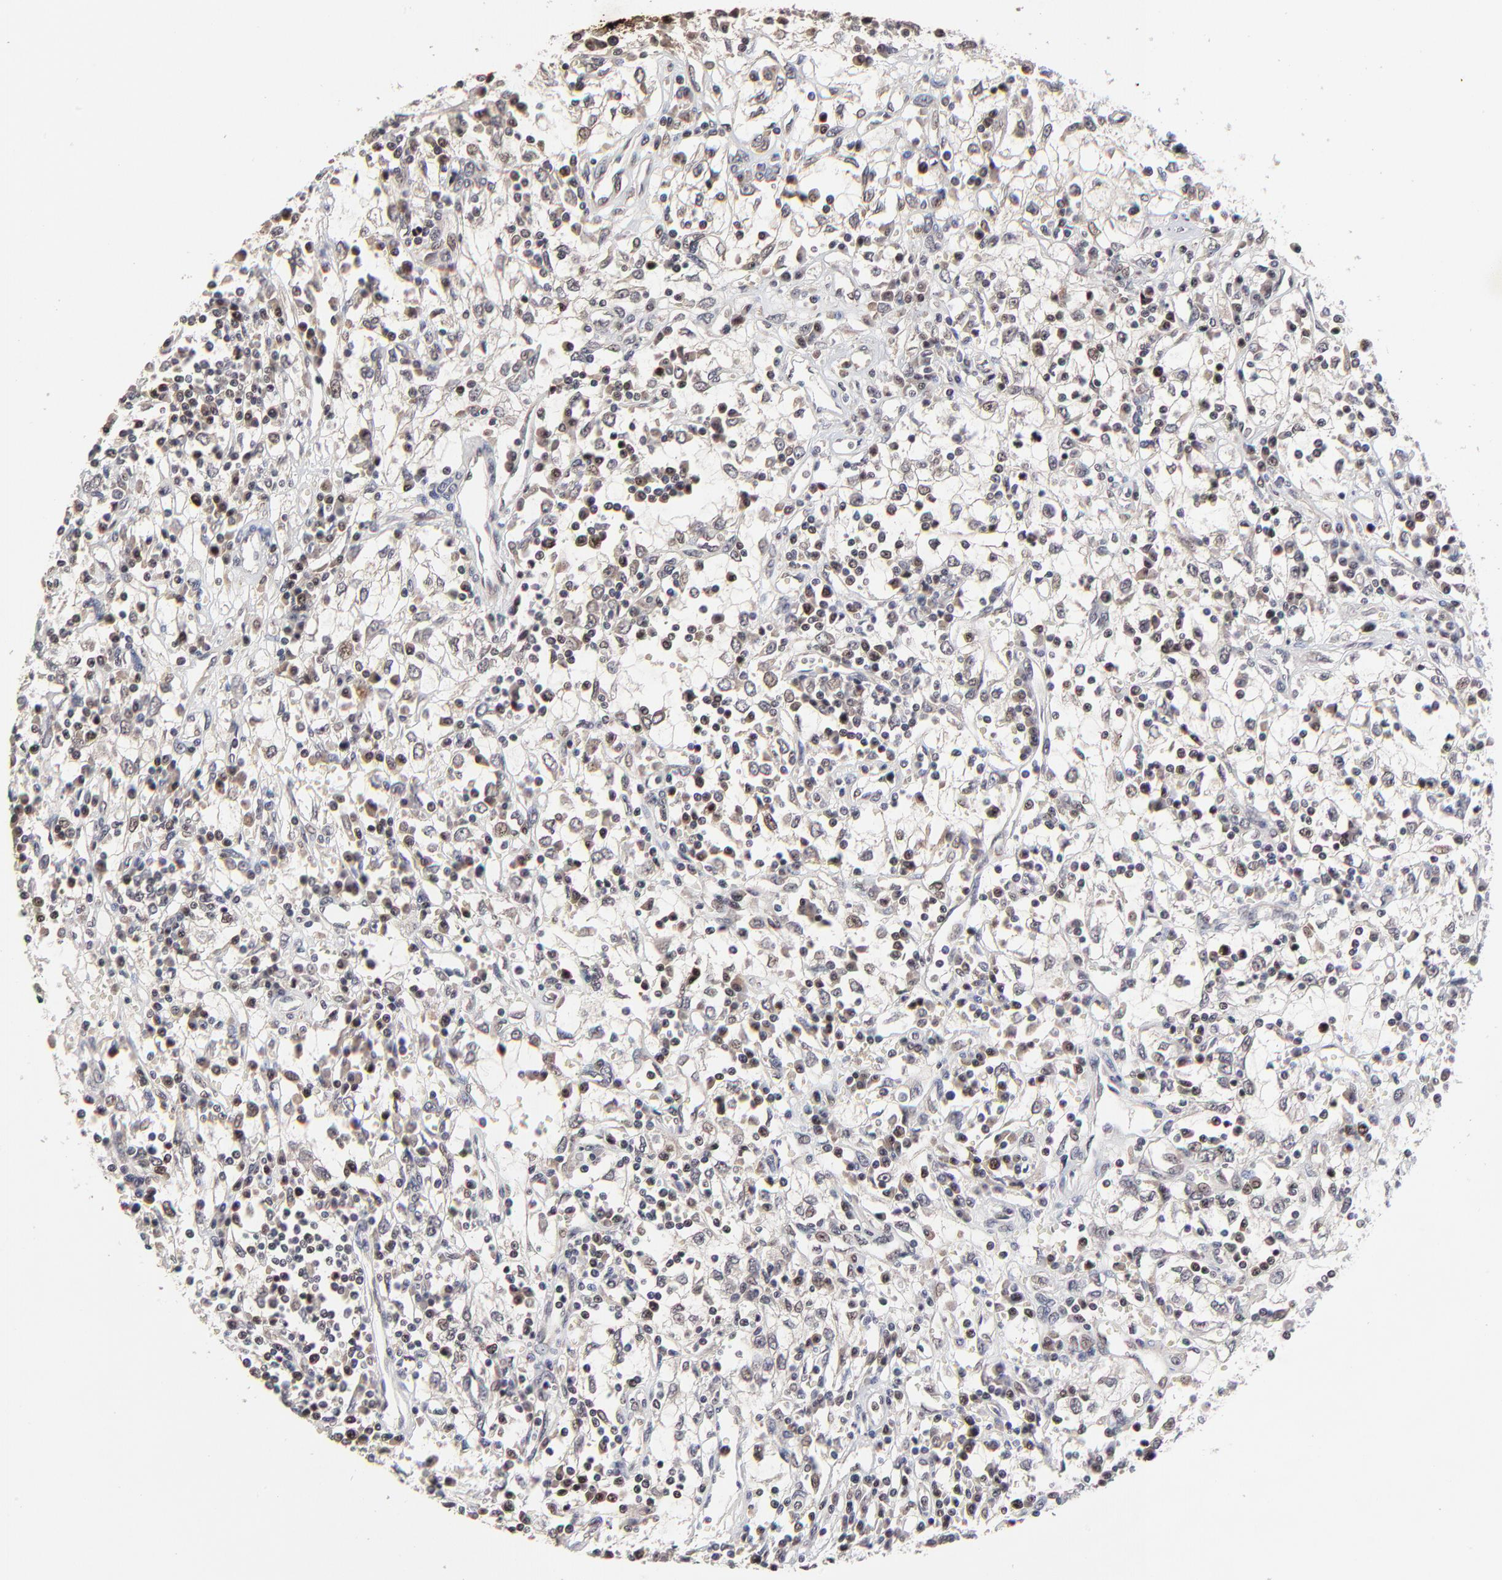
{"staining": {"intensity": "negative", "quantity": "none", "location": "none"}, "tissue": "renal cancer", "cell_type": "Tumor cells", "image_type": "cancer", "snomed": [{"axis": "morphology", "description": "Adenocarcinoma, NOS"}, {"axis": "topography", "description": "Kidney"}], "caption": "IHC of renal cancer (adenocarcinoma) demonstrates no expression in tumor cells. (Brightfield microscopy of DAB (3,3'-diaminobenzidine) IHC at high magnification).", "gene": "FRMD8", "patient": {"sex": "male", "age": 82}}